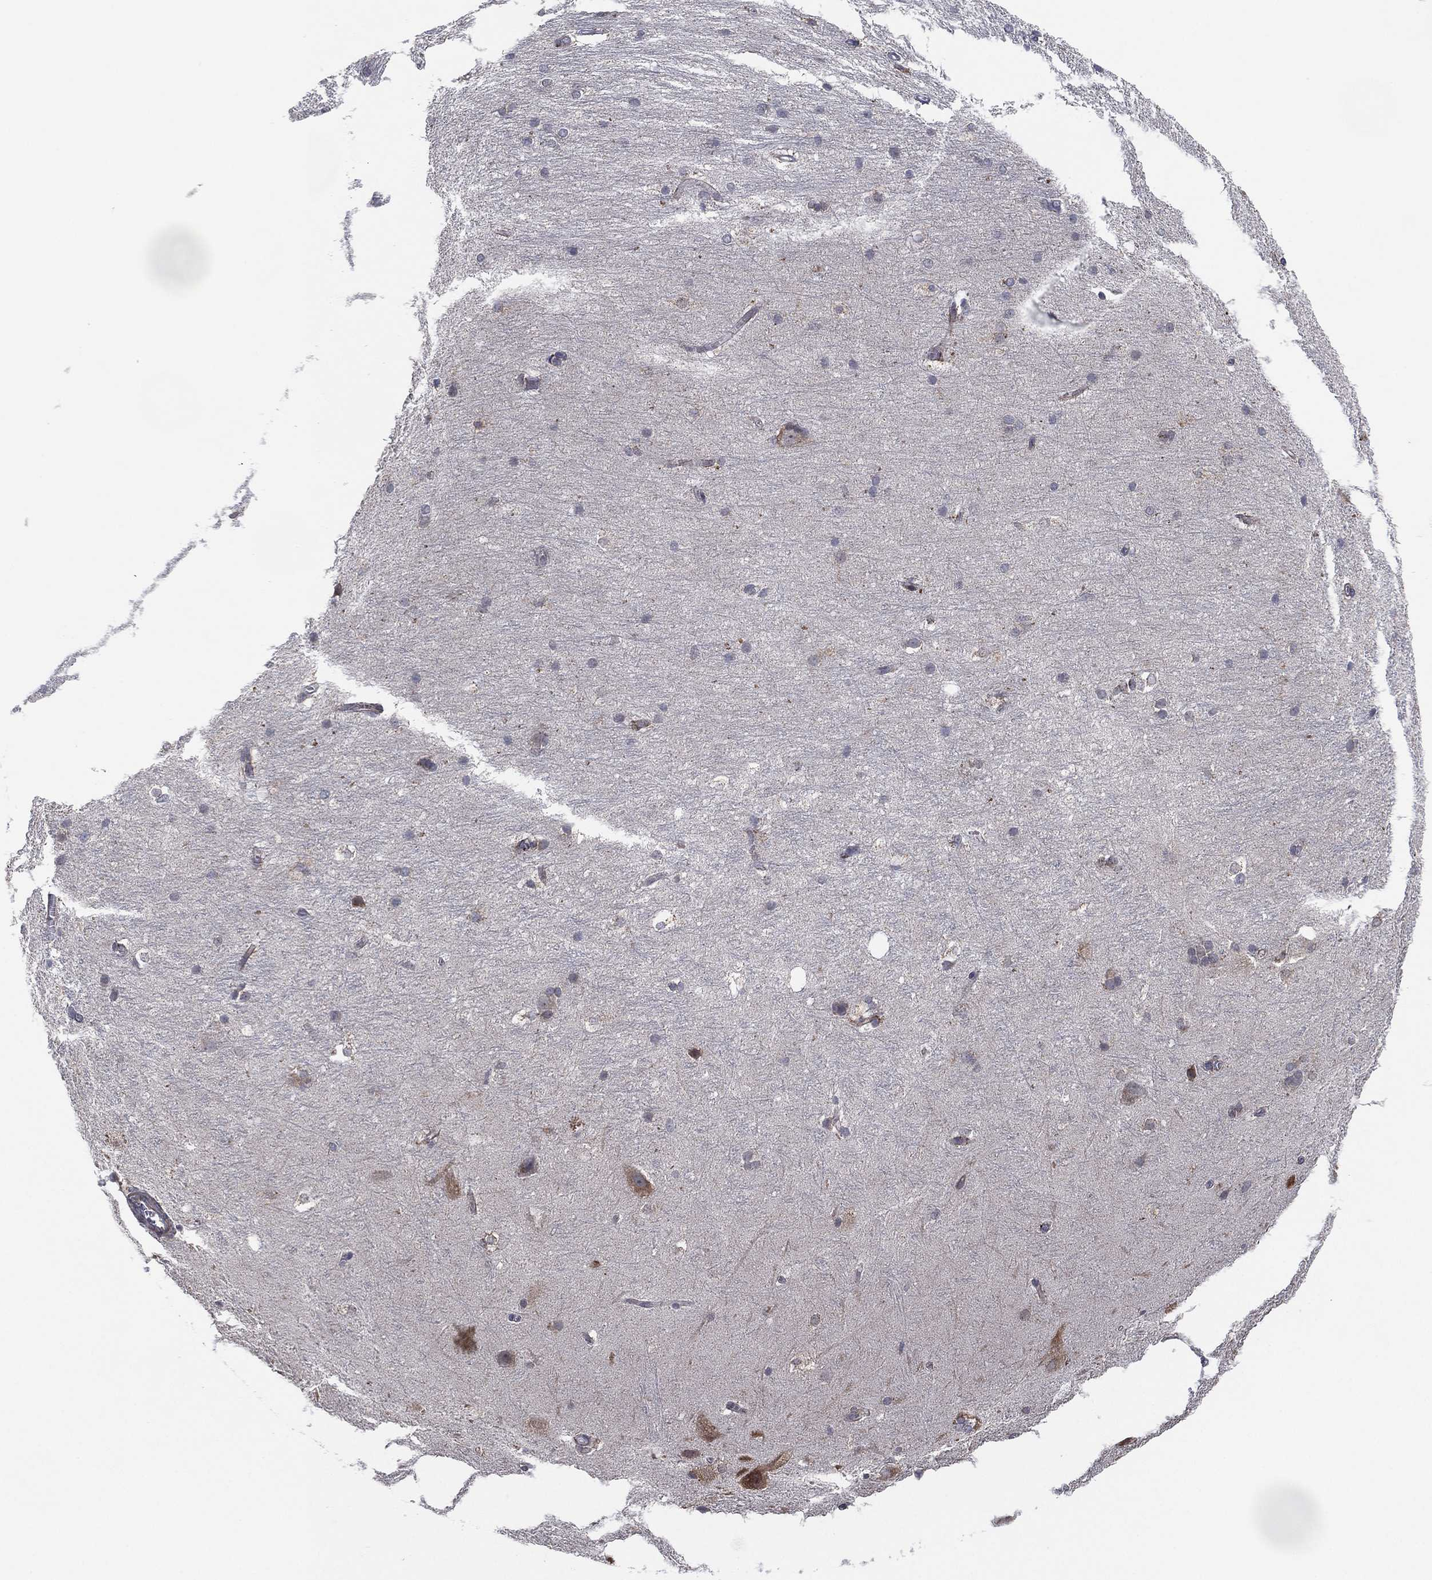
{"staining": {"intensity": "negative", "quantity": "none", "location": "none"}, "tissue": "hippocampus", "cell_type": "Glial cells", "image_type": "normal", "snomed": [{"axis": "morphology", "description": "Normal tissue, NOS"}, {"axis": "topography", "description": "Cerebral cortex"}, {"axis": "topography", "description": "Hippocampus"}], "caption": "Immunohistochemistry histopathology image of unremarkable hippocampus: human hippocampus stained with DAB exhibits no significant protein positivity in glial cells.", "gene": "FAM104A", "patient": {"sex": "female", "age": 19}}